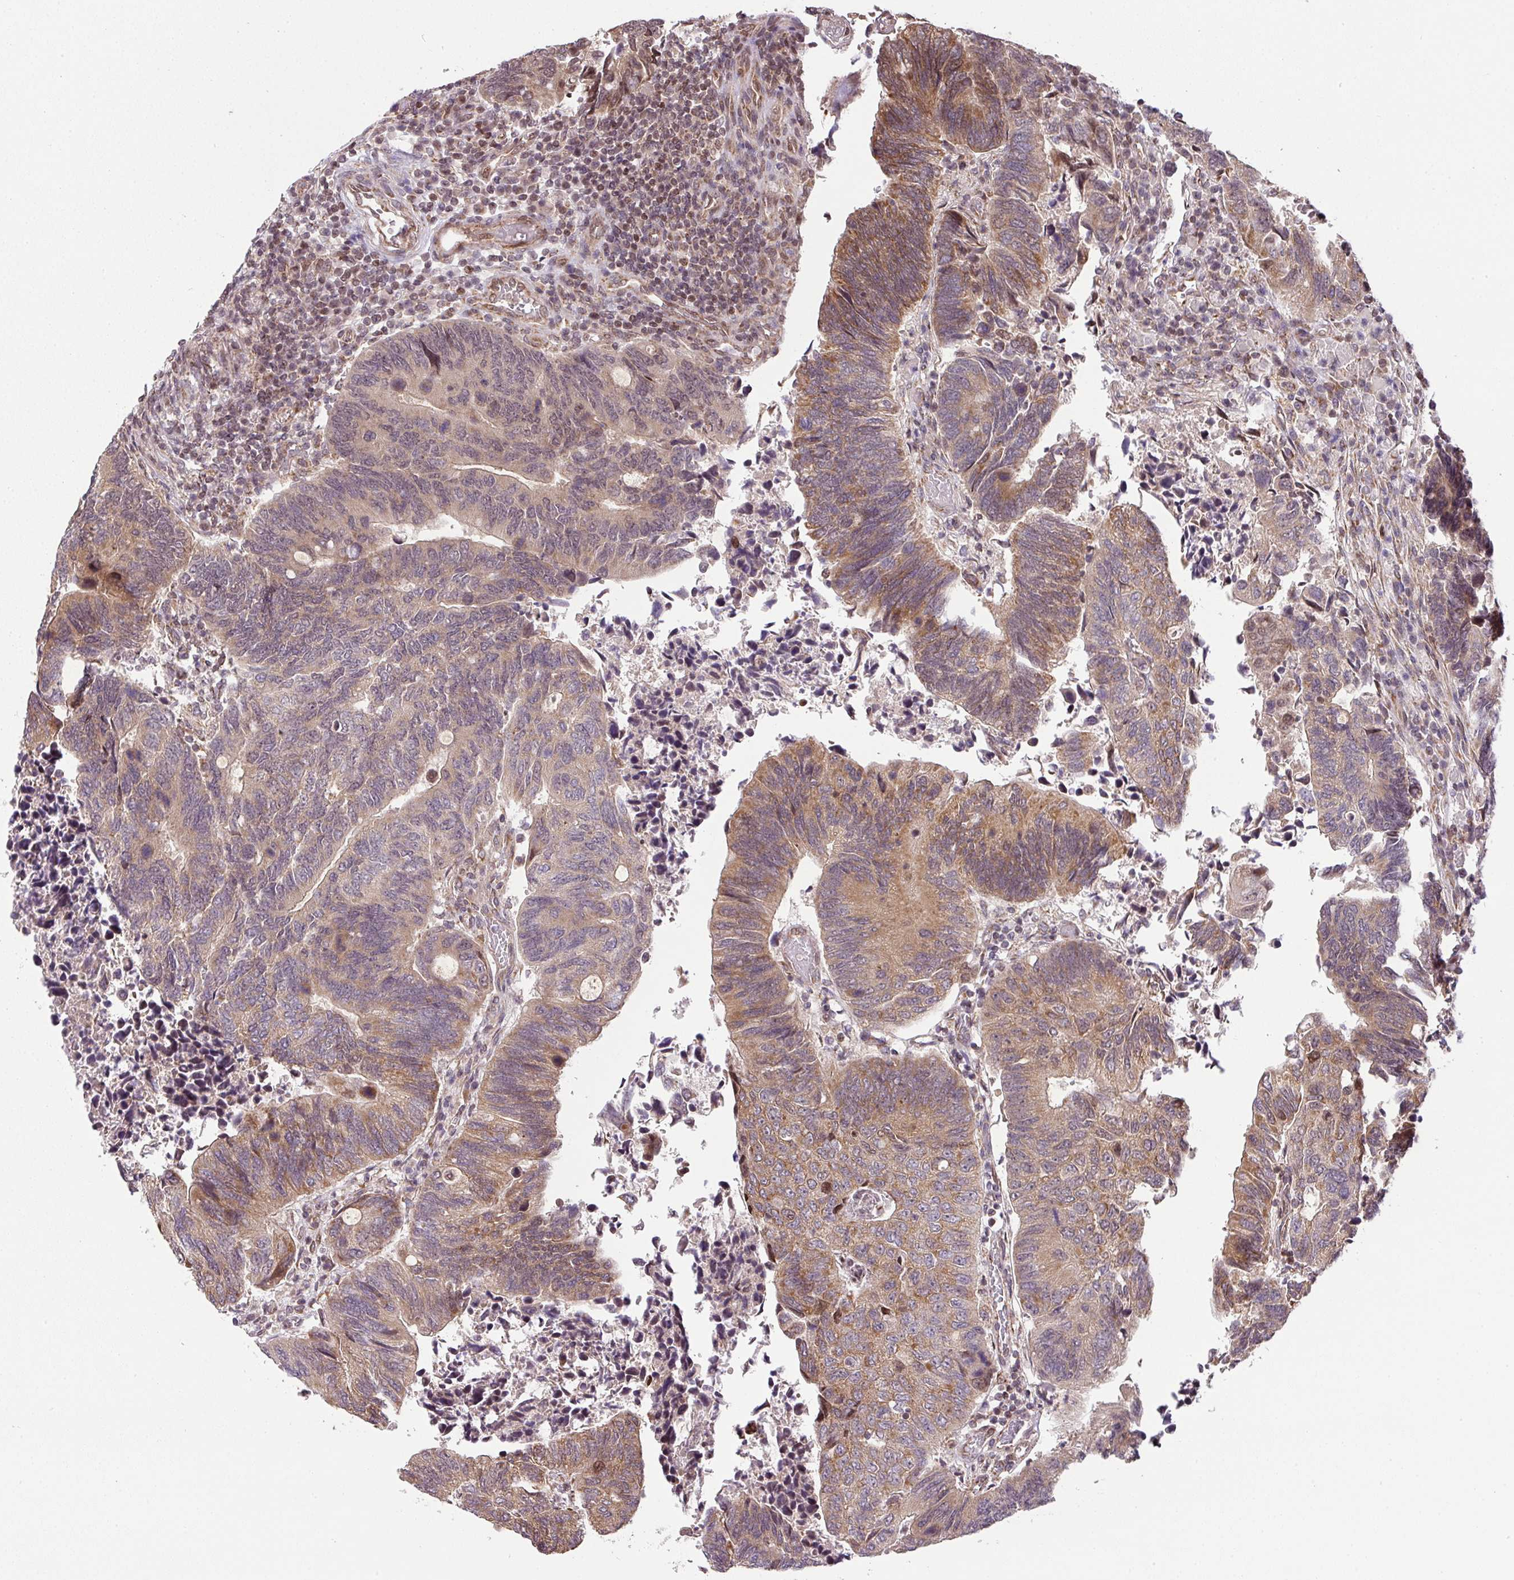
{"staining": {"intensity": "moderate", "quantity": "<25%", "location": "cytoplasmic/membranous"}, "tissue": "colorectal cancer", "cell_type": "Tumor cells", "image_type": "cancer", "snomed": [{"axis": "morphology", "description": "Adenocarcinoma, NOS"}, {"axis": "topography", "description": "Colon"}], "caption": "There is low levels of moderate cytoplasmic/membranous positivity in tumor cells of colorectal cancer (adenocarcinoma), as demonstrated by immunohistochemical staining (brown color).", "gene": "PLK1", "patient": {"sex": "male", "age": 87}}